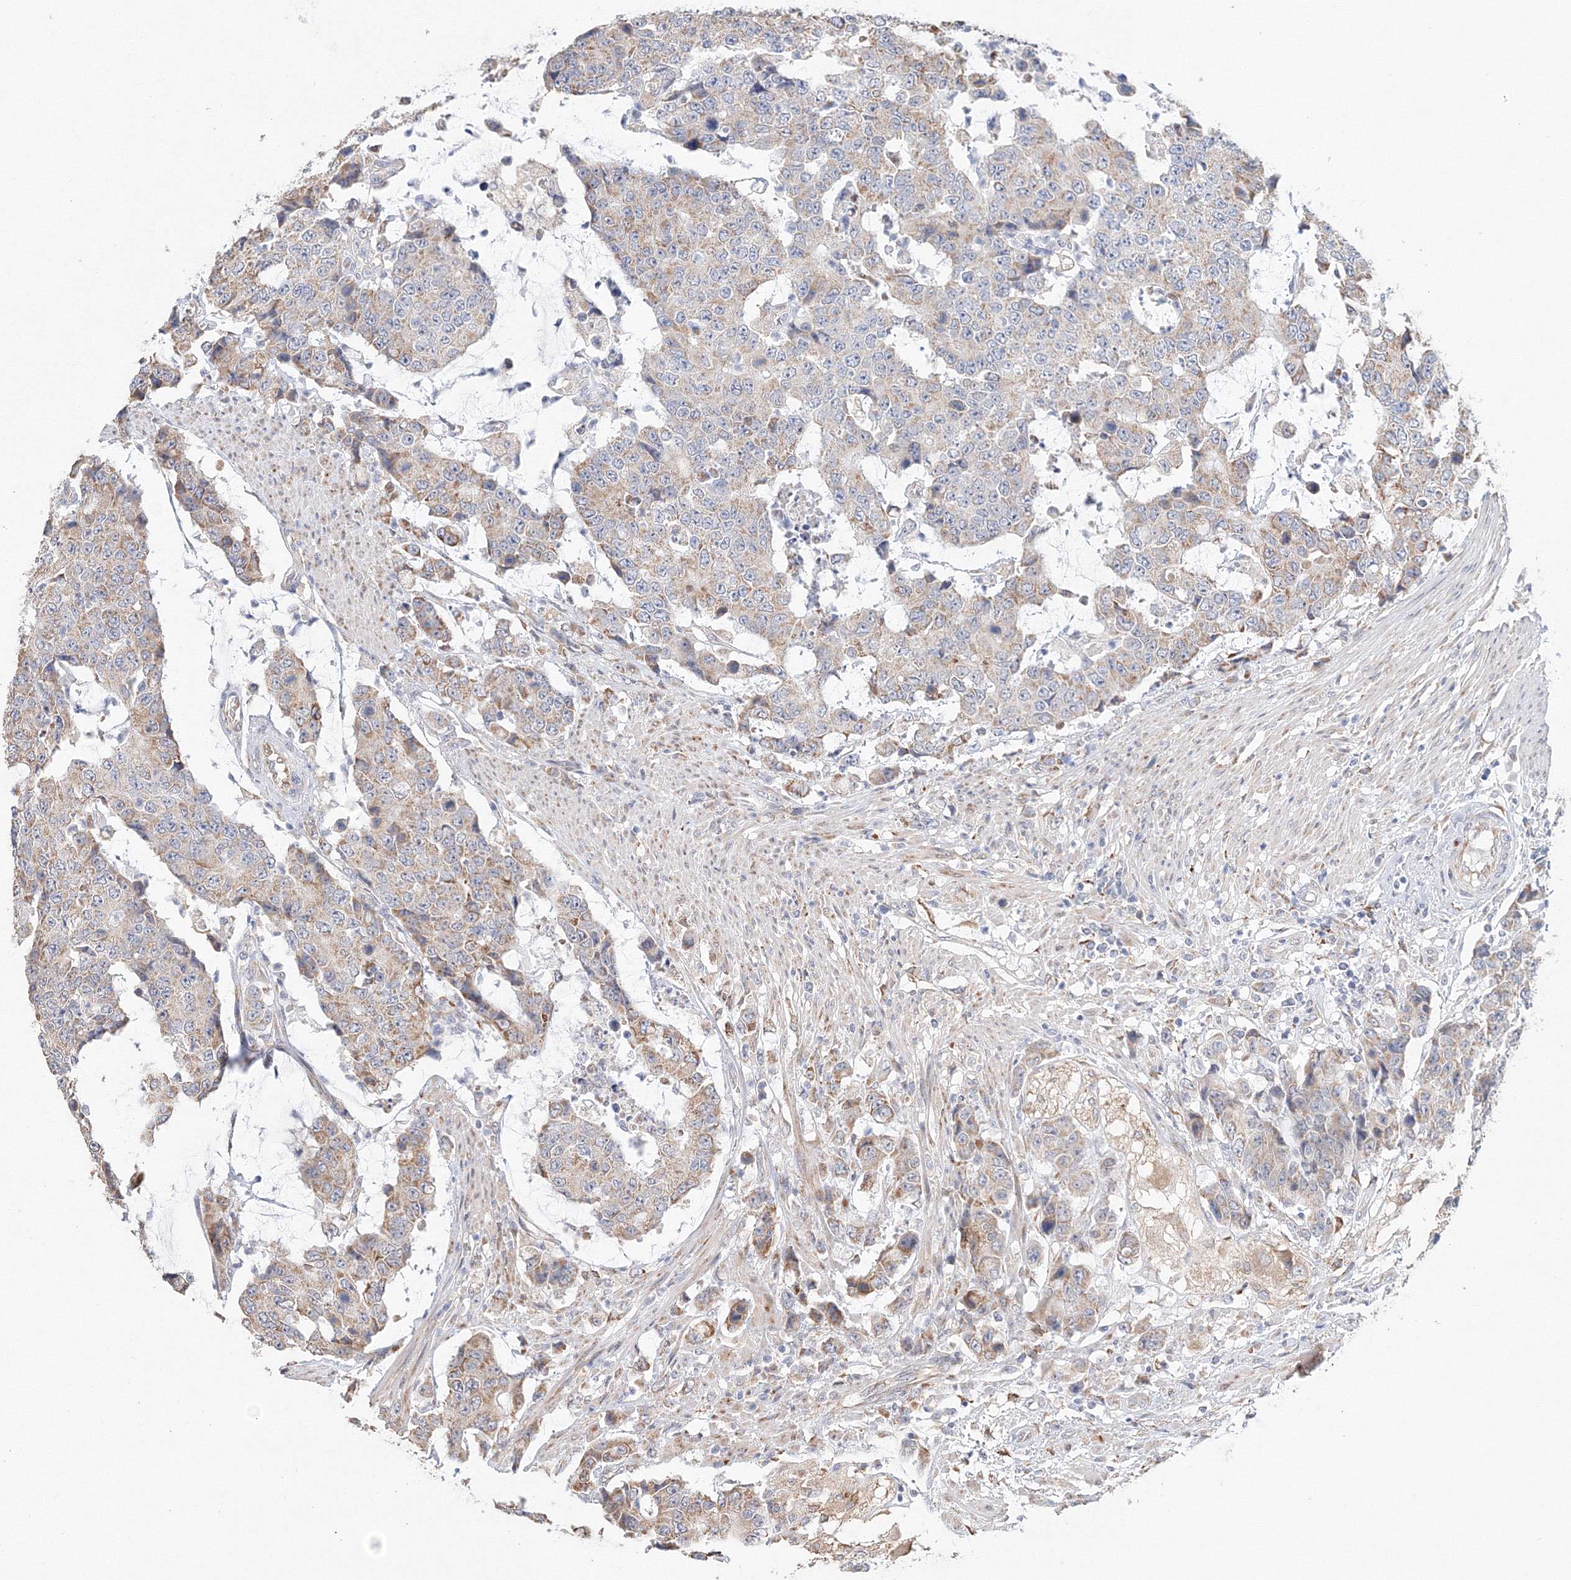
{"staining": {"intensity": "moderate", "quantity": "<25%", "location": "cytoplasmic/membranous"}, "tissue": "colorectal cancer", "cell_type": "Tumor cells", "image_type": "cancer", "snomed": [{"axis": "morphology", "description": "Adenocarcinoma, NOS"}, {"axis": "topography", "description": "Colon"}], "caption": "A high-resolution photomicrograph shows immunohistochemistry staining of adenocarcinoma (colorectal), which demonstrates moderate cytoplasmic/membranous expression in approximately <25% of tumor cells.", "gene": "DHRS12", "patient": {"sex": "female", "age": 86}}